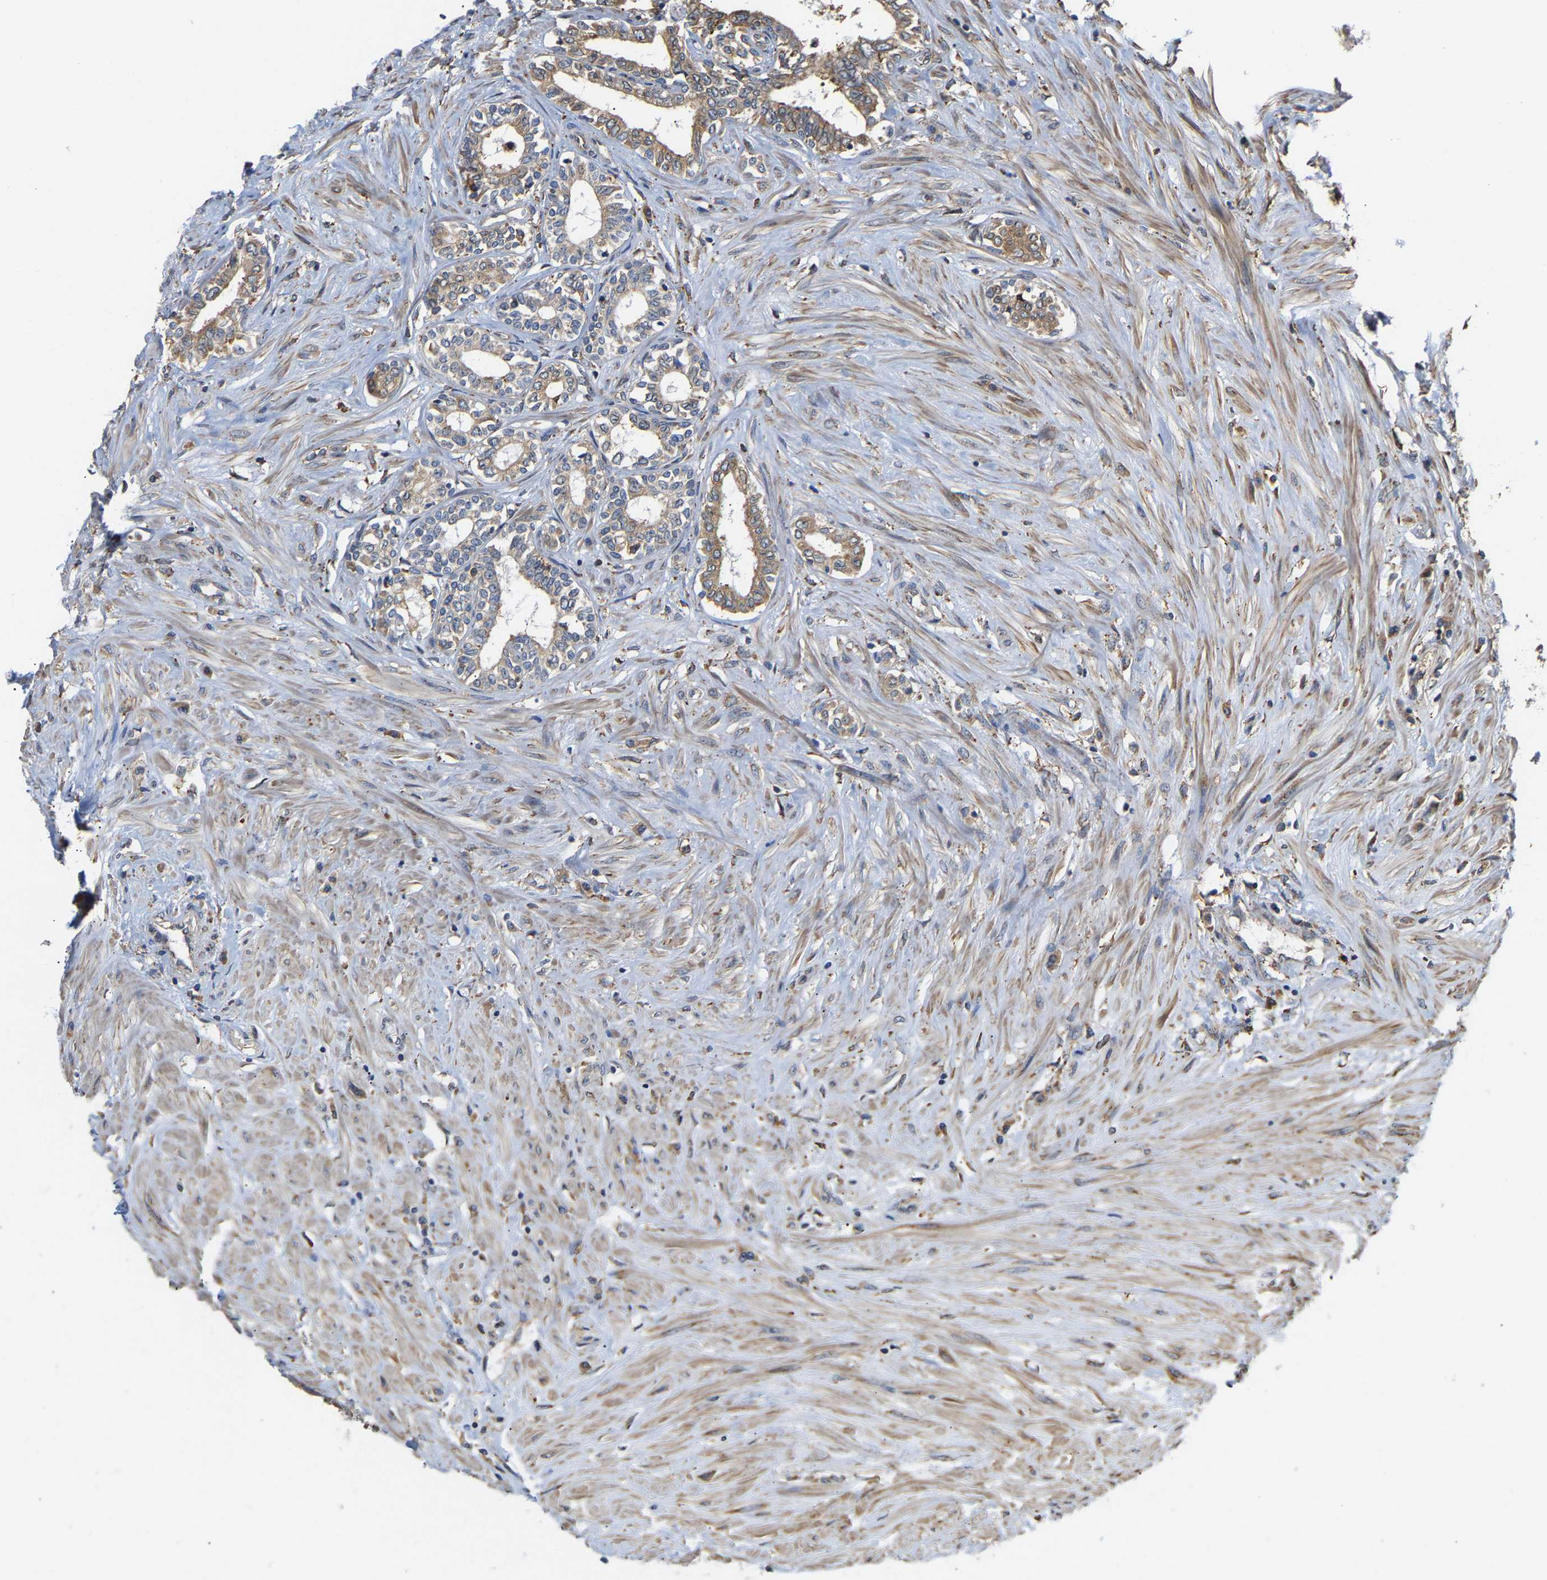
{"staining": {"intensity": "moderate", "quantity": ">75%", "location": "cytoplasmic/membranous"}, "tissue": "seminal vesicle", "cell_type": "Glandular cells", "image_type": "normal", "snomed": [{"axis": "morphology", "description": "Normal tissue, NOS"}, {"axis": "morphology", "description": "Adenocarcinoma, High grade"}, {"axis": "topography", "description": "Prostate"}, {"axis": "topography", "description": "Seminal veicle"}], "caption": "A photomicrograph showing moderate cytoplasmic/membranous staining in about >75% of glandular cells in unremarkable seminal vesicle, as visualized by brown immunohistochemical staining.", "gene": "ARAP1", "patient": {"sex": "male", "age": 55}}